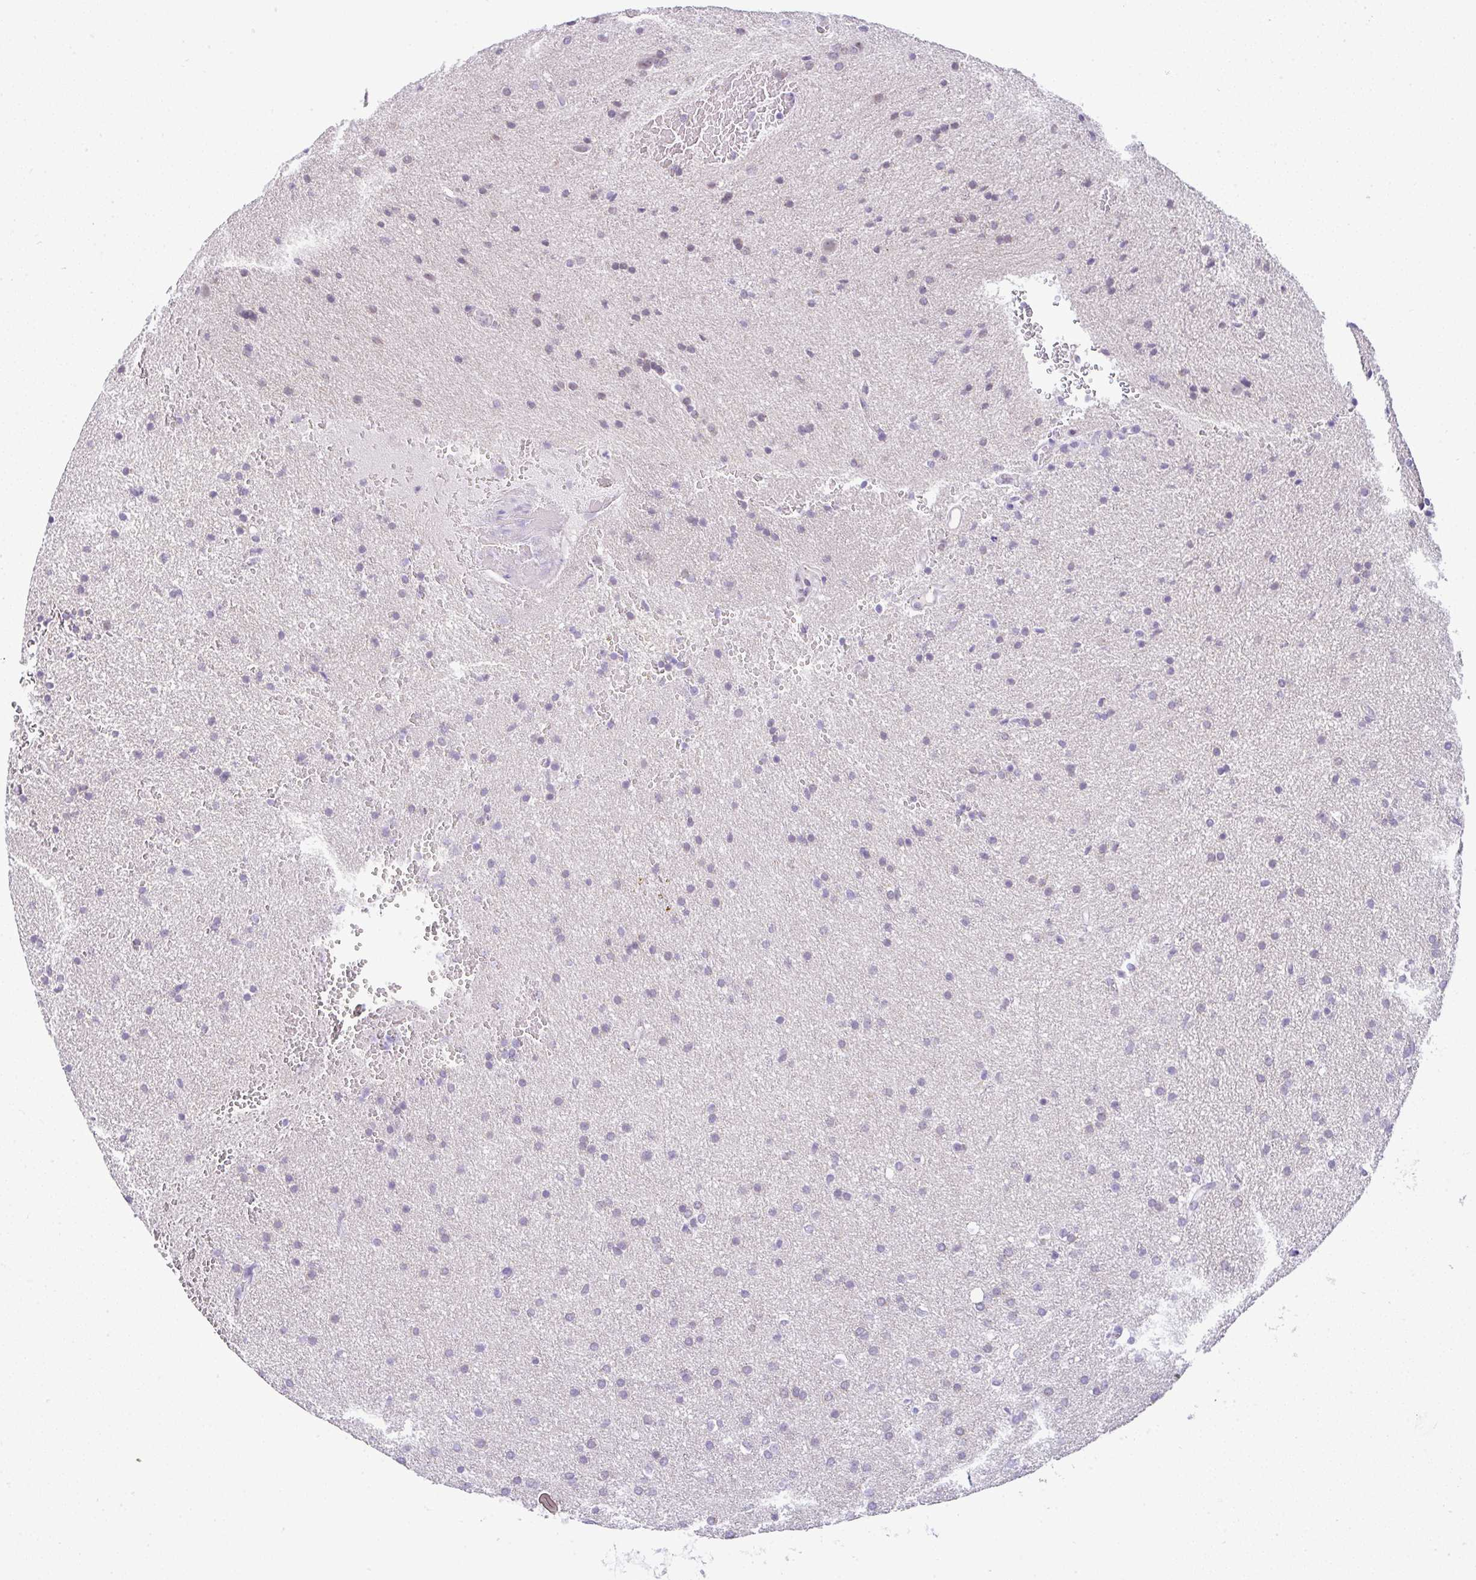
{"staining": {"intensity": "negative", "quantity": "none", "location": "none"}, "tissue": "glioma", "cell_type": "Tumor cells", "image_type": "cancer", "snomed": [{"axis": "morphology", "description": "Glioma, malignant, Low grade"}, {"axis": "topography", "description": "Brain"}], "caption": "This is an immunohistochemistry histopathology image of human glioma. There is no expression in tumor cells.", "gene": "FAM177A1", "patient": {"sex": "female", "age": 34}}